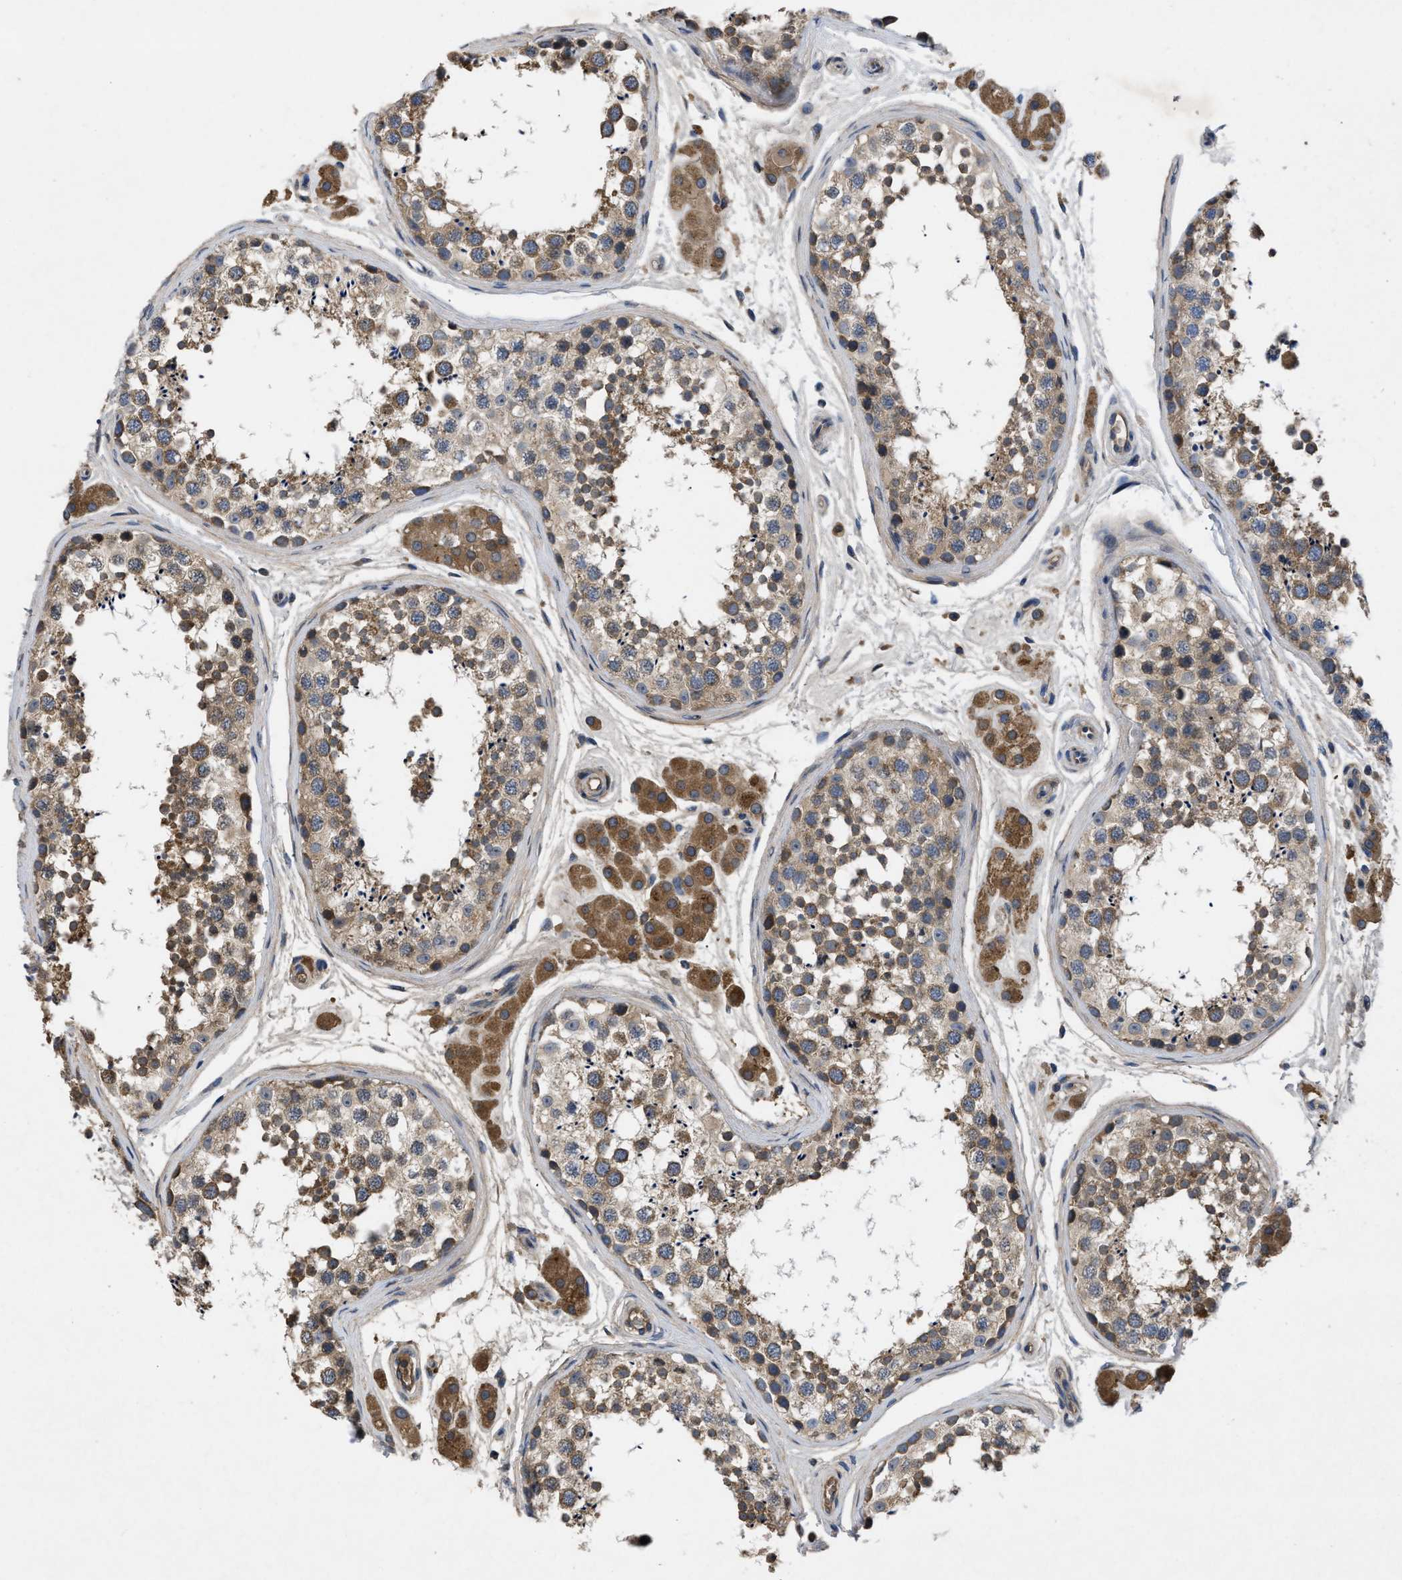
{"staining": {"intensity": "moderate", "quantity": ">75%", "location": "cytoplasmic/membranous"}, "tissue": "testis", "cell_type": "Cells in seminiferous ducts", "image_type": "normal", "snomed": [{"axis": "morphology", "description": "Normal tissue, NOS"}, {"axis": "topography", "description": "Testis"}], "caption": "IHC (DAB (3,3'-diaminobenzidine)) staining of unremarkable human testis demonstrates moderate cytoplasmic/membranous protein positivity in approximately >75% of cells in seminiferous ducts. (Brightfield microscopy of DAB IHC at high magnification).", "gene": "VPS4A", "patient": {"sex": "male", "age": 56}}